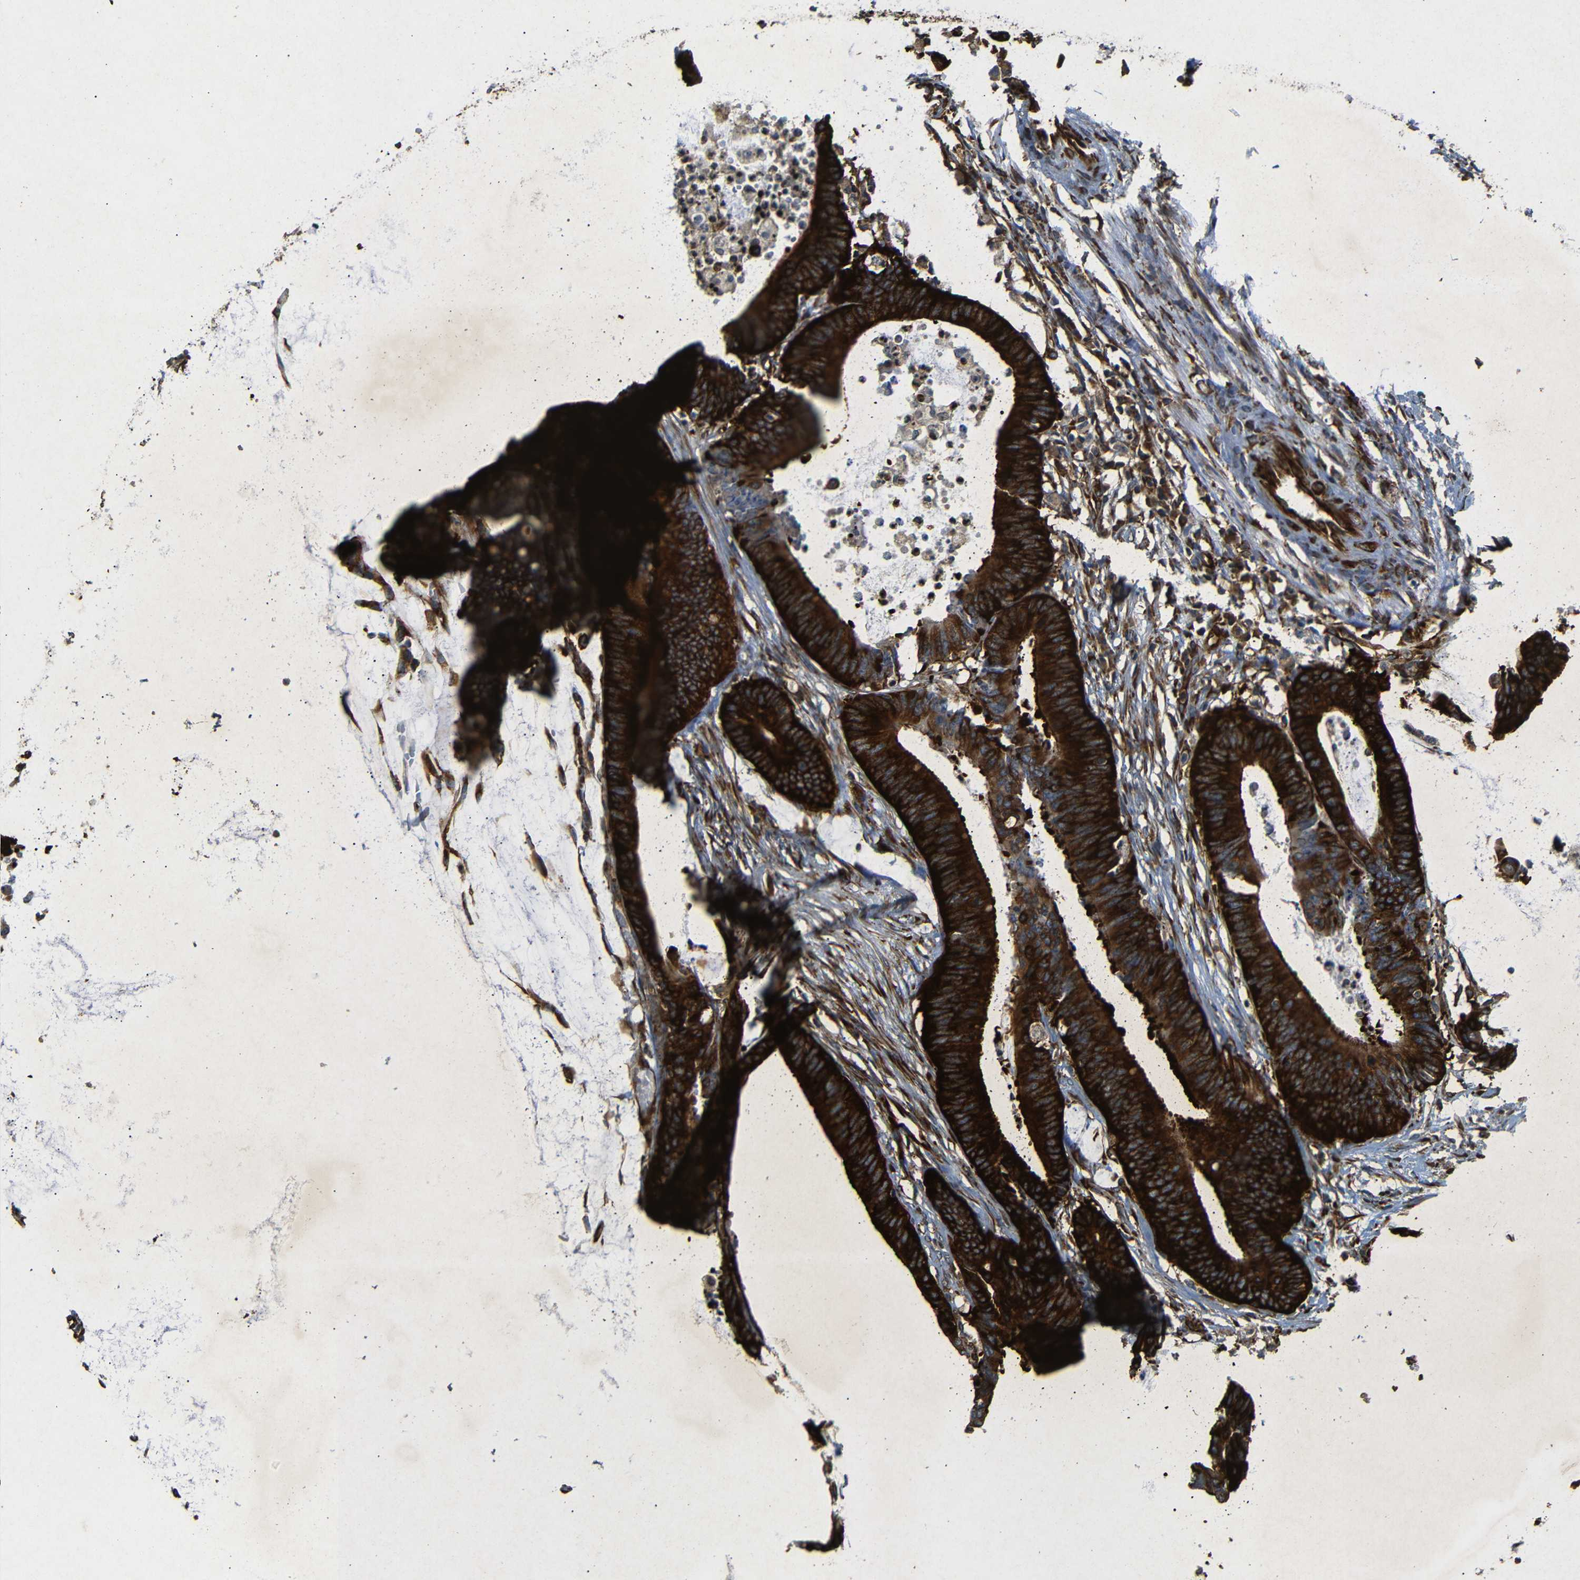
{"staining": {"intensity": "strong", "quantity": ">75%", "location": "cytoplasmic/membranous"}, "tissue": "colorectal cancer", "cell_type": "Tumor cells", "image_type": "cancer", "snomed": [{"axis": "morphology", "description": "Adenocarcinoma, NOS"}, {"axis": "topography", "description": "Rectum"}], "caption": "Brown immunohistochemical staining in human colorectal adenocarcinoma exhibits strong cytoplasmic/membranous staining in about >75% of tumor cells.", "gene": "BTF3", "patient": {"sex": "female", "age": 66}}